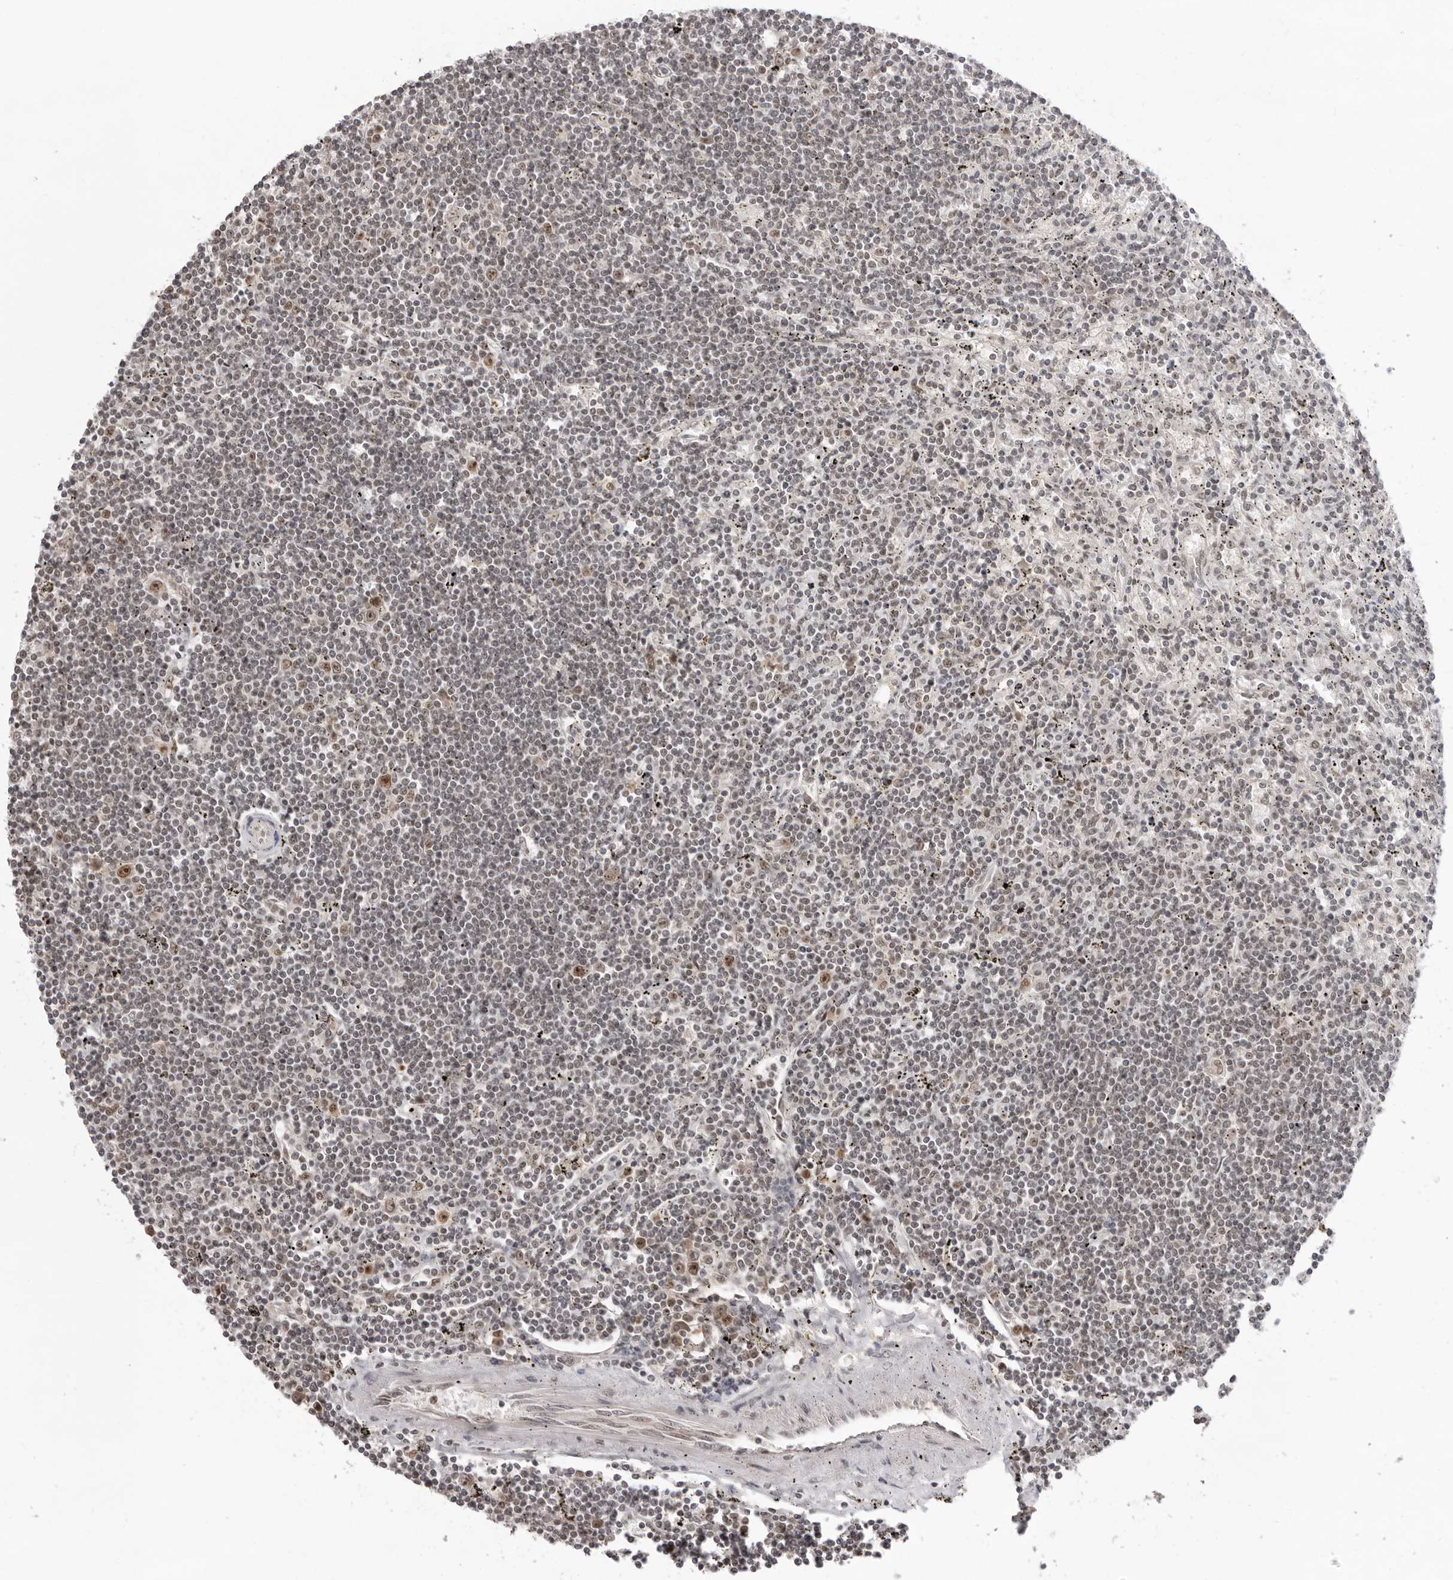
{"staining": {"intensity": "moderate", "quantity": "<25%", "location": "nuclear"}, "tissue": "lymphoma", "cell_type": "Tumor cells", "image_type": "cancer", "snomed": [{"axis": "morphology", "description": "Malignant lymphoma, non-Hodgkin's type, Low grade"}, {"axis": "topography", "description": "Spleen"}], "caption": "Protein analysis of lymphoma tissue reveals moderate nuclear expression in about <25% of tumor cells.", "gene": "EXOSC10", "patient": {"sex": "male", "age": 76}}